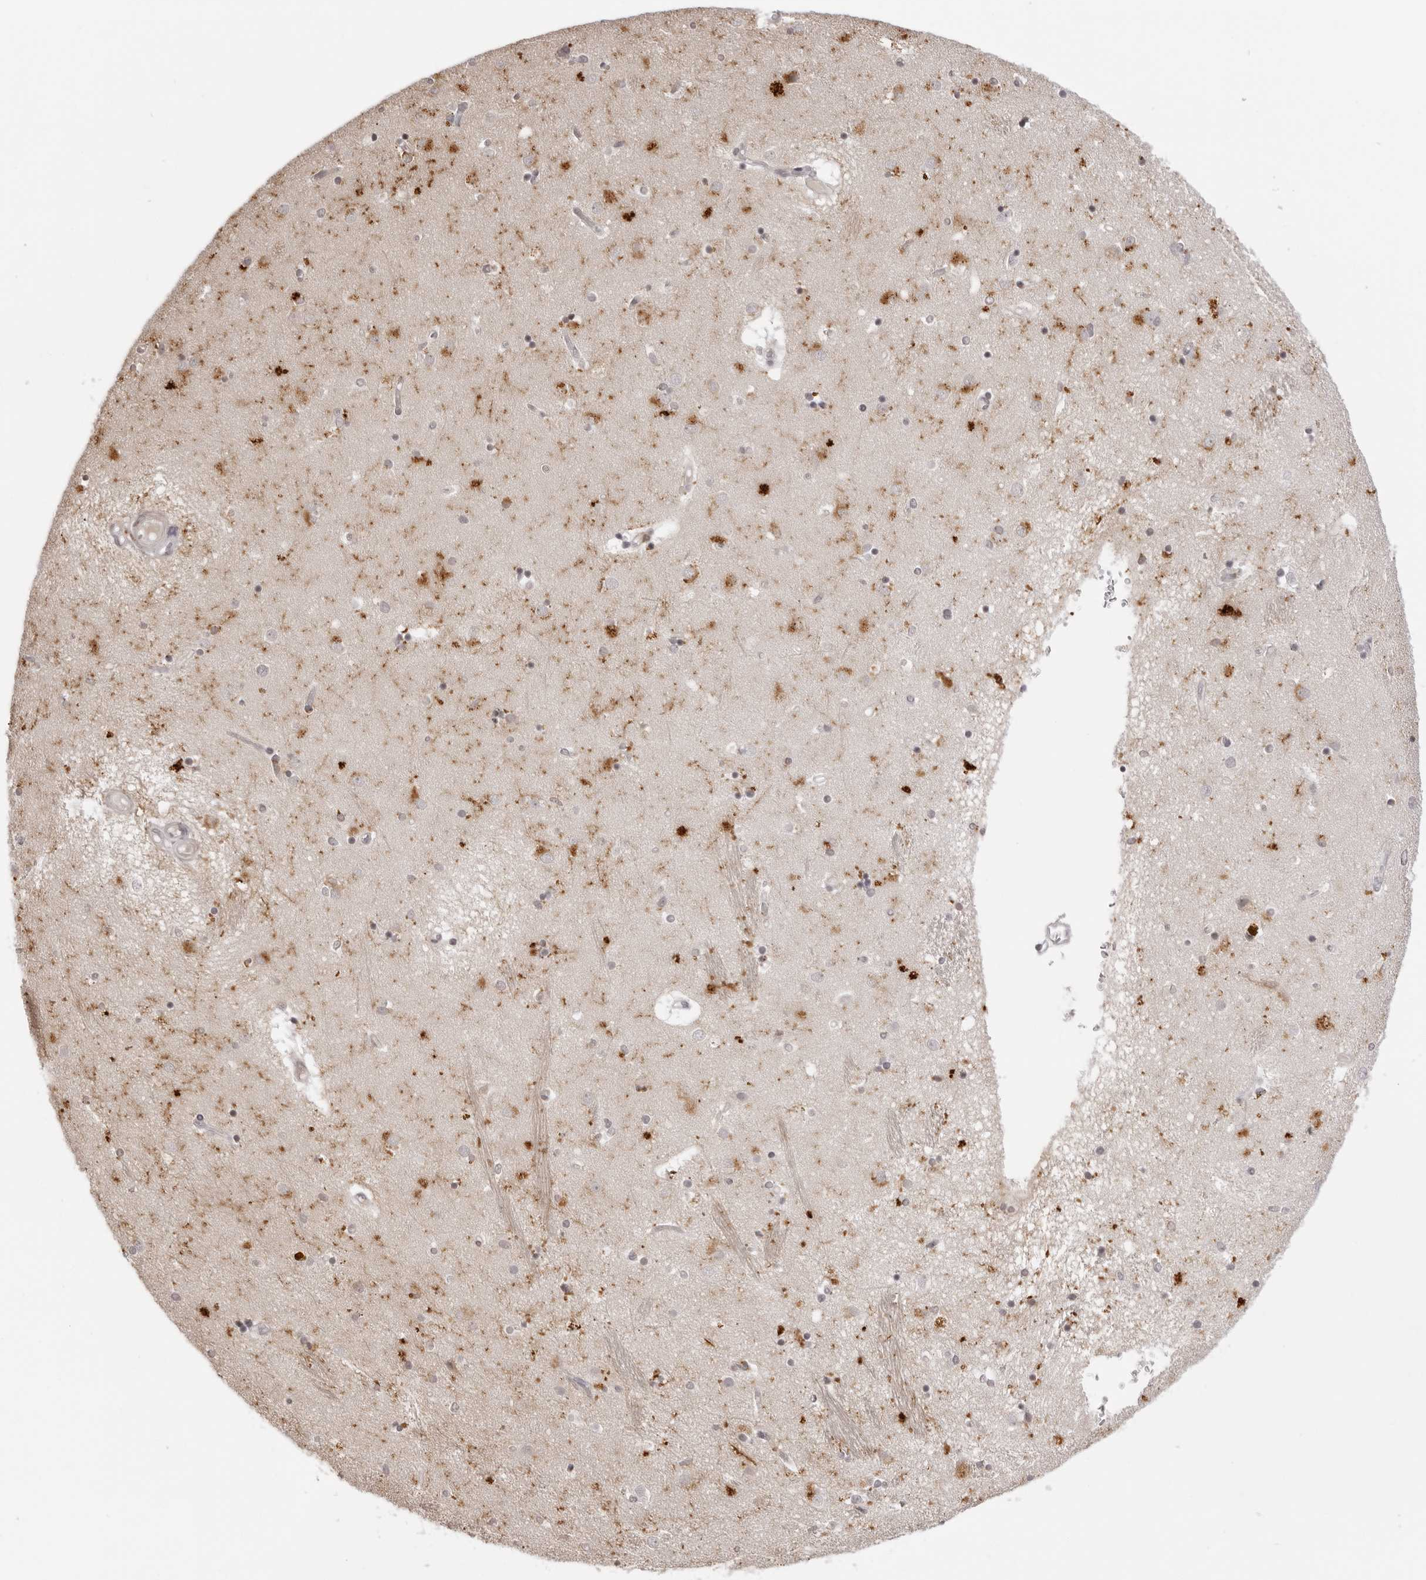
{"staining": {"intensity": "moderate", "quantity": "<25%", "location": "cytoplasmic/membranous"}, "tissue": "caudate", "cell_type": "Glial cells", "image_type": "normal", "snomed": [{"axis": "morphology", "description": "Normal tissue, NOS"}, {"axis": "topography", "description": "Lateral ventricle wall"}], "caption": "Approximately <25% of glial cells in benign human caudate display moderate cytoplasmic/membranous protein staining as visualized by brown immunohistochemical staining.", "gene": "SUGCT", "patient": {"sex": "male", "age": 70}}